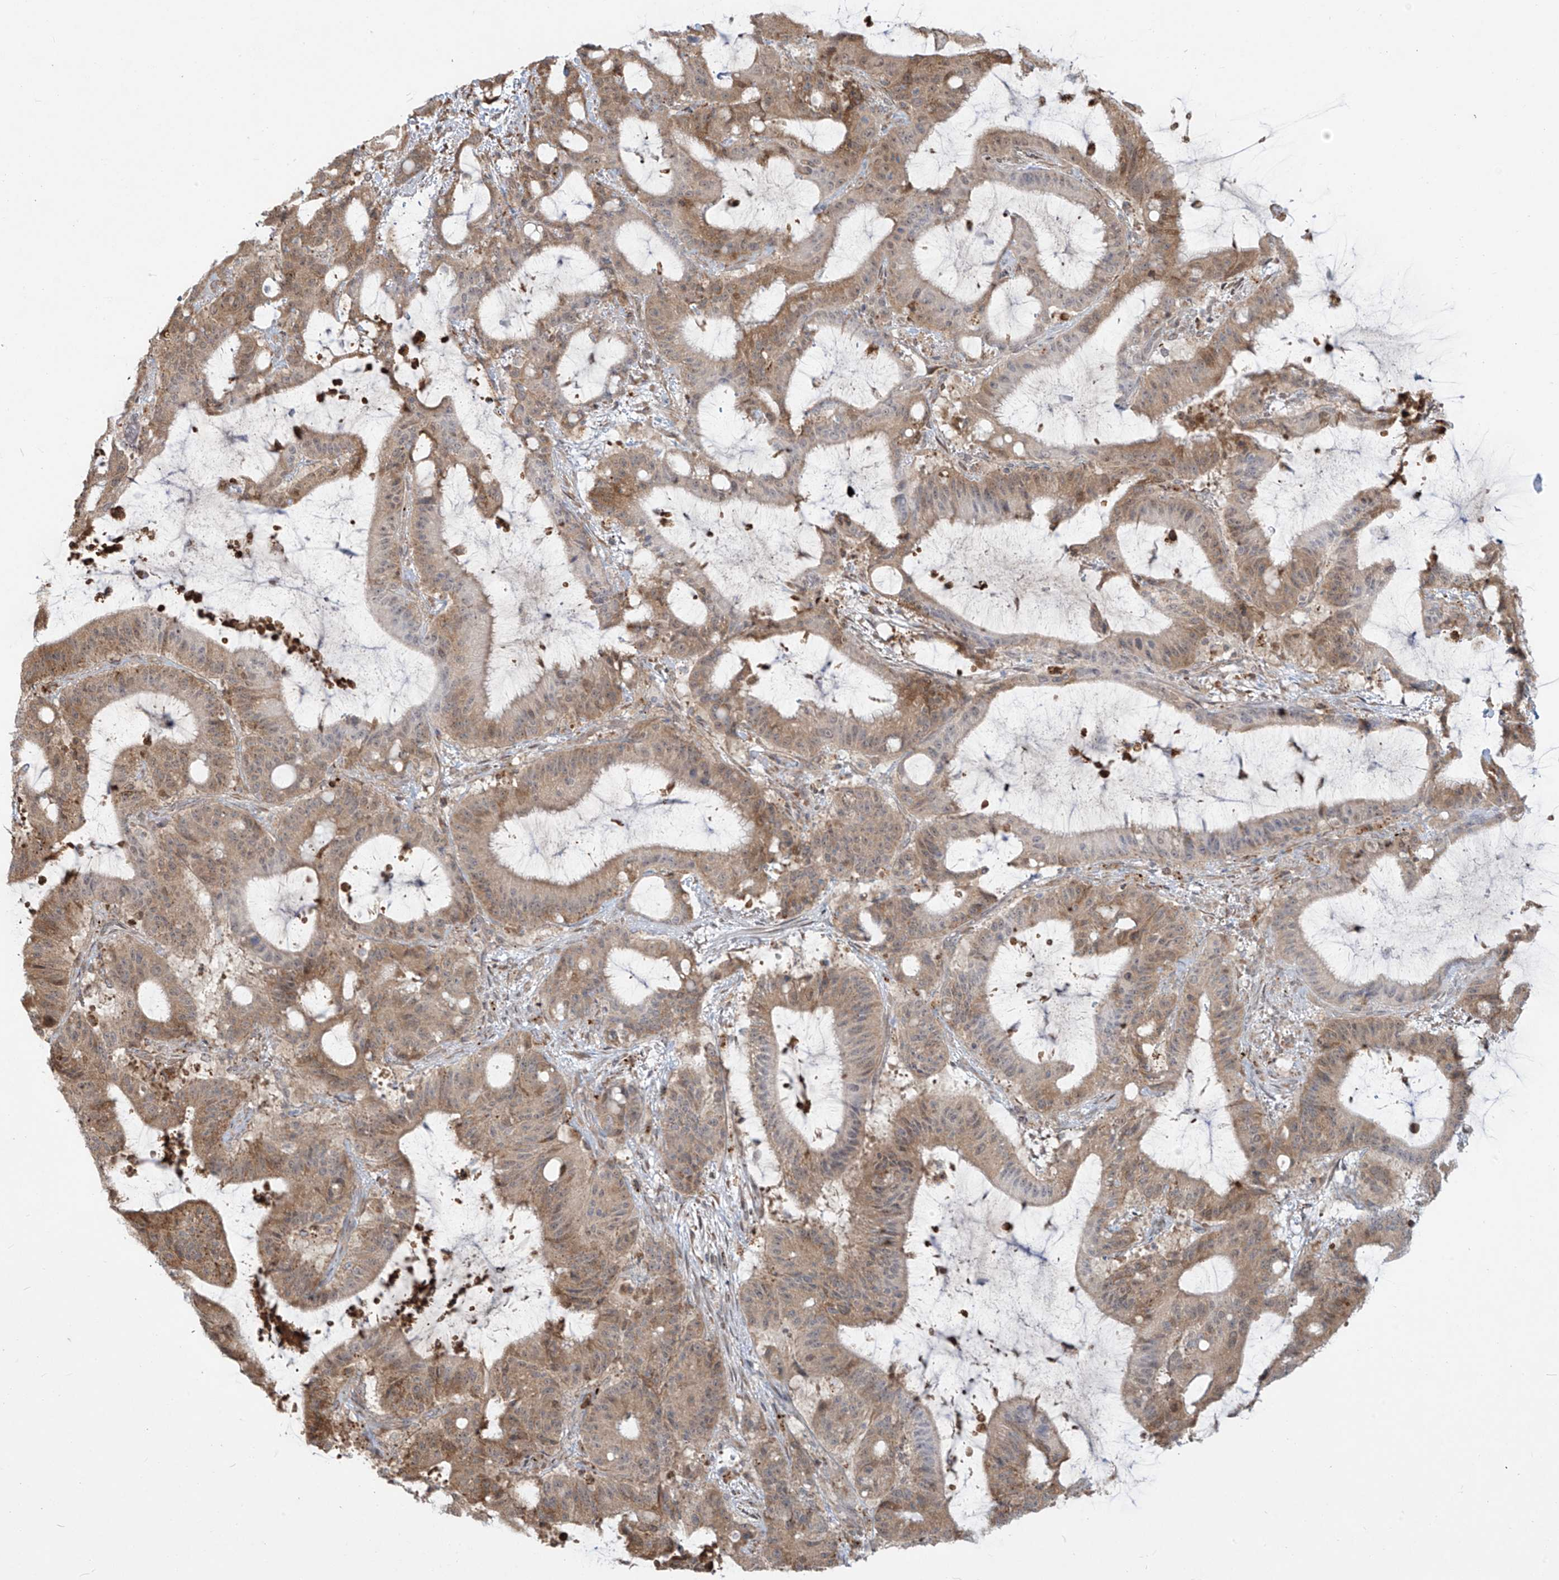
{"staining": {"intensity": "weak", "quantity": ">75%", "location": "cytoplasmic/membranous"}, "tissue": "liver cancer", "cell_type": "Tumor cells", "image_type": "cancer", "snomed": [{"axis": "morphology", "description": "Normal tissue, NOS"}, {"axis": "morphology", "description": "Cholangiocarcinoma"}, {"axis": "topography", "description": "Liver"}, {"axis": "topography", "description": "Peripheral nerve tissue"}], "caption": "Tumor cells demonstrate low levels of weak cytoplasmic/membranous positivity in about >75% of cells in liver cancer (cholangiocarcinoma).", "gene": "PLEKHM3", "patient": {"sex": "female", "age": 73}}